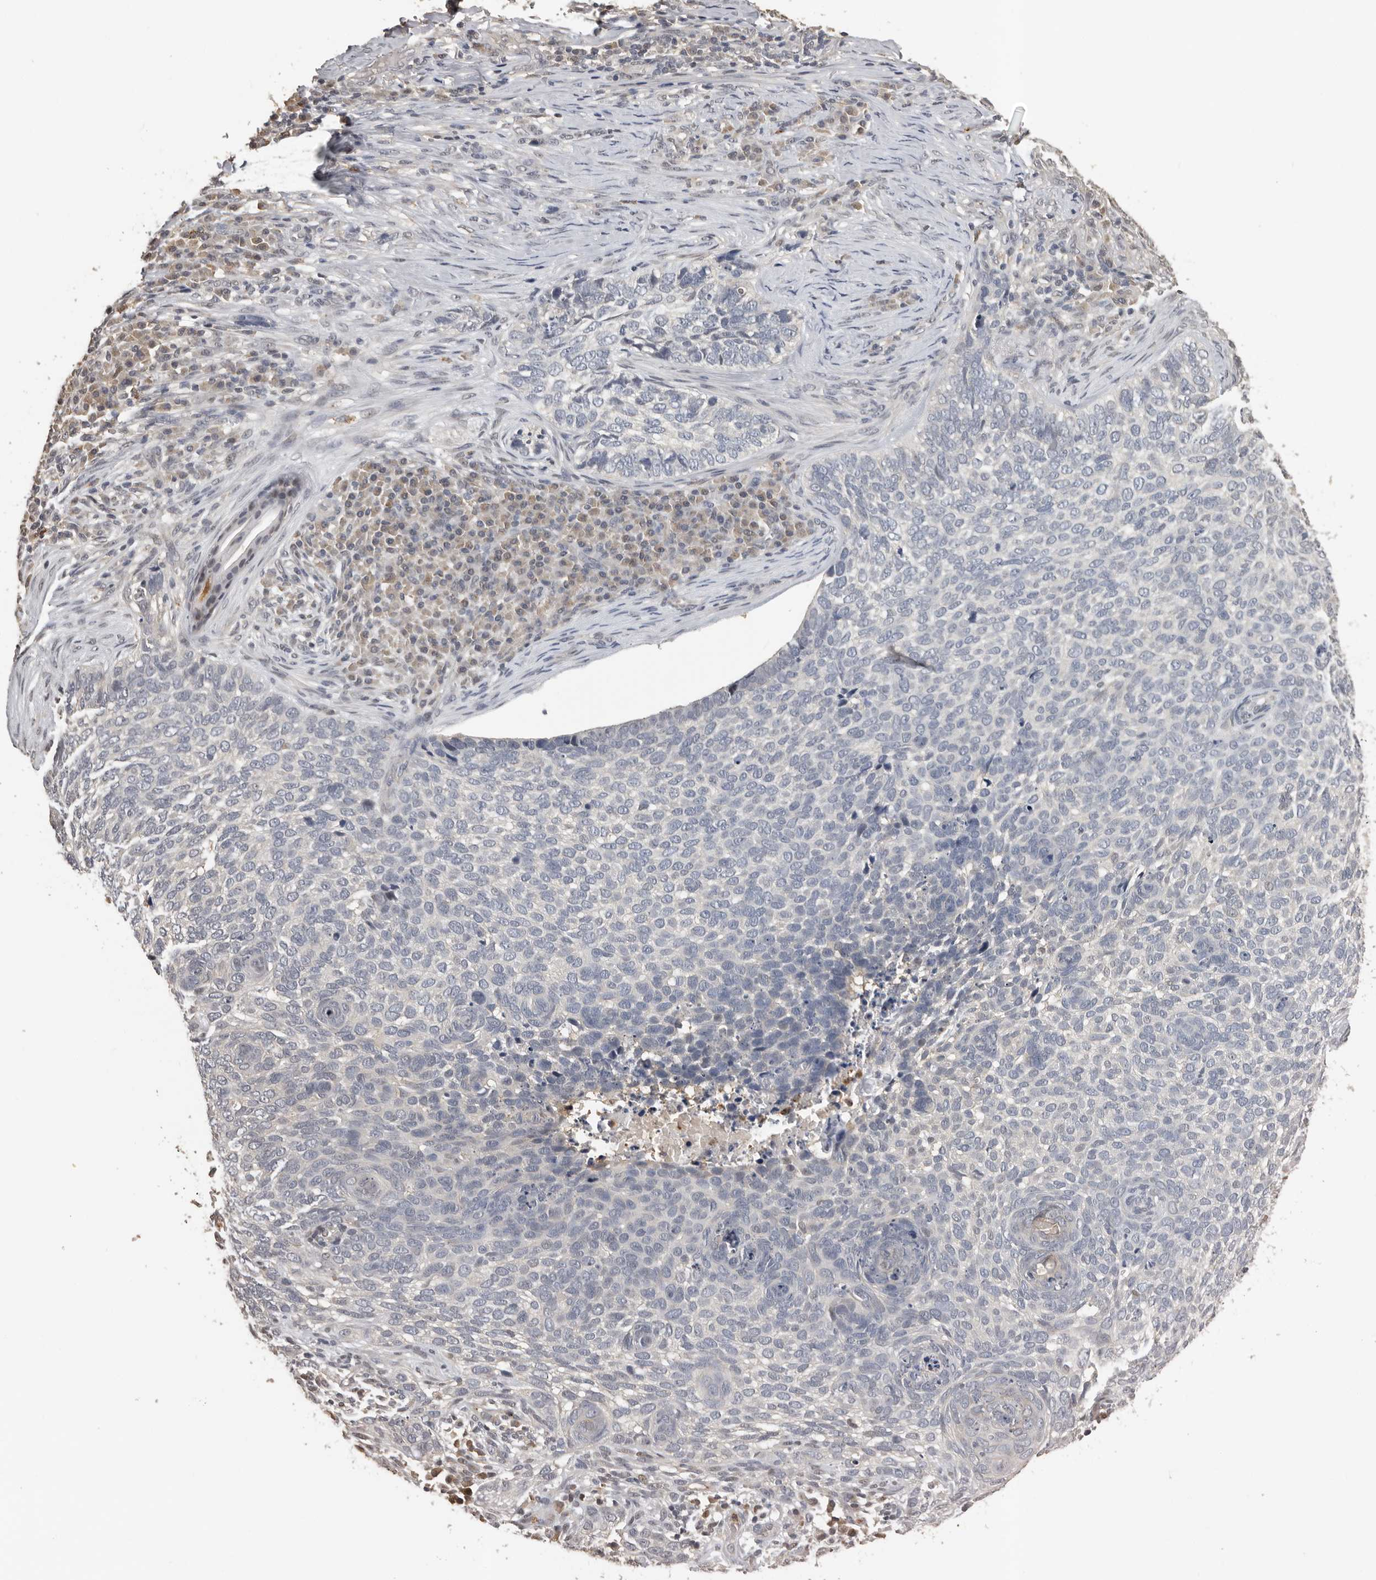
{"staining": {"intensity": "negative", "quantity": "none", "location": "none"}, "tissue": "skin cancer", "cell_type": "Tumor cells", "image_type": "cancer", "snomed": [{"axis": "morphology", "description": "Basal cell carcinoma"}, {"axis": "topography", "description": "Skin"}], "caption": "This is an immunohistochemistry image of skin cancer. There is no staining in tumor cells.", "gene": "KIF2B", "patient": {"sex": "female", "age": 64}}